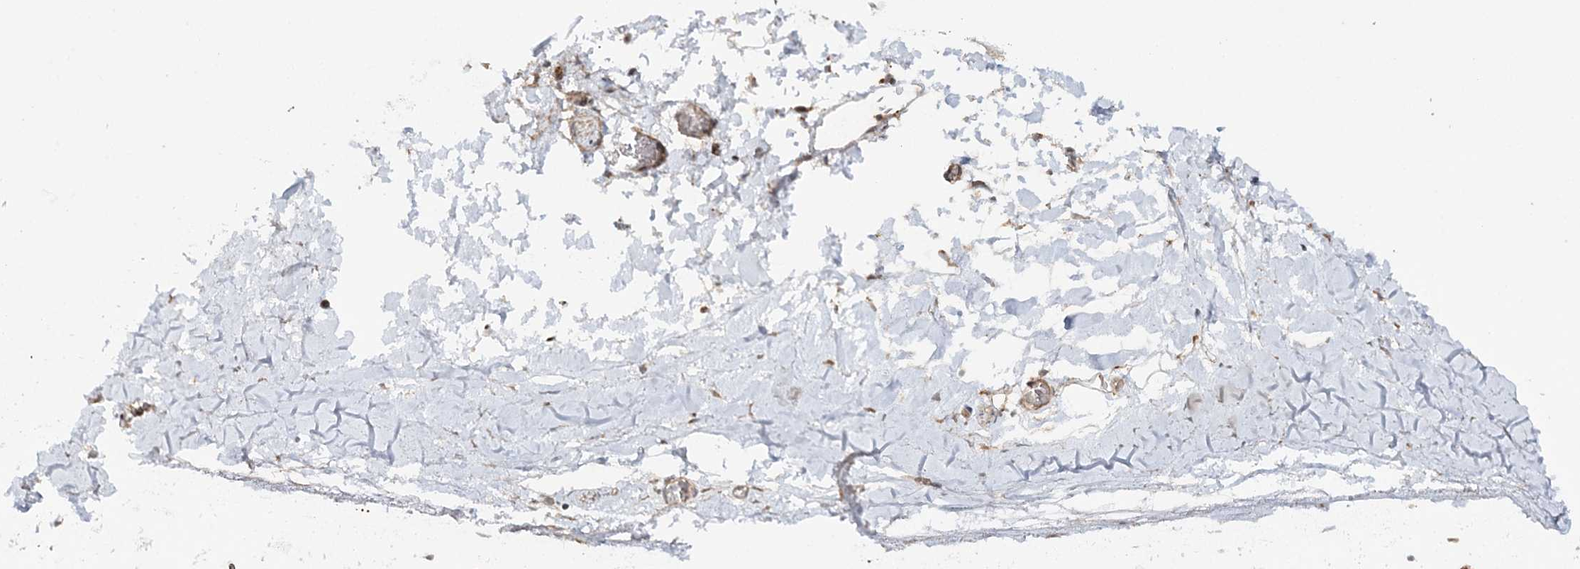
{"staining": {"intensity": "negative", "quantity": "none", "location": "none"}, "tissue": "adipose tissue", "cell_type": "Adipocytes", "image_type": "normal", "snomed": [{"axis": "morphology", "description": "Normal tissue, NOS"}, {"axis": "topography", "description": "Lymph node"}, {"axis": "topography", "description": "Bronchus"}], "caption": "Immunohistochemistry (IHC) of unremarkable human adipose tissue demonstrates no expression in adipocytes.", "gene": "MOCS2", "patient": {"sex": "male", "age": 63}}